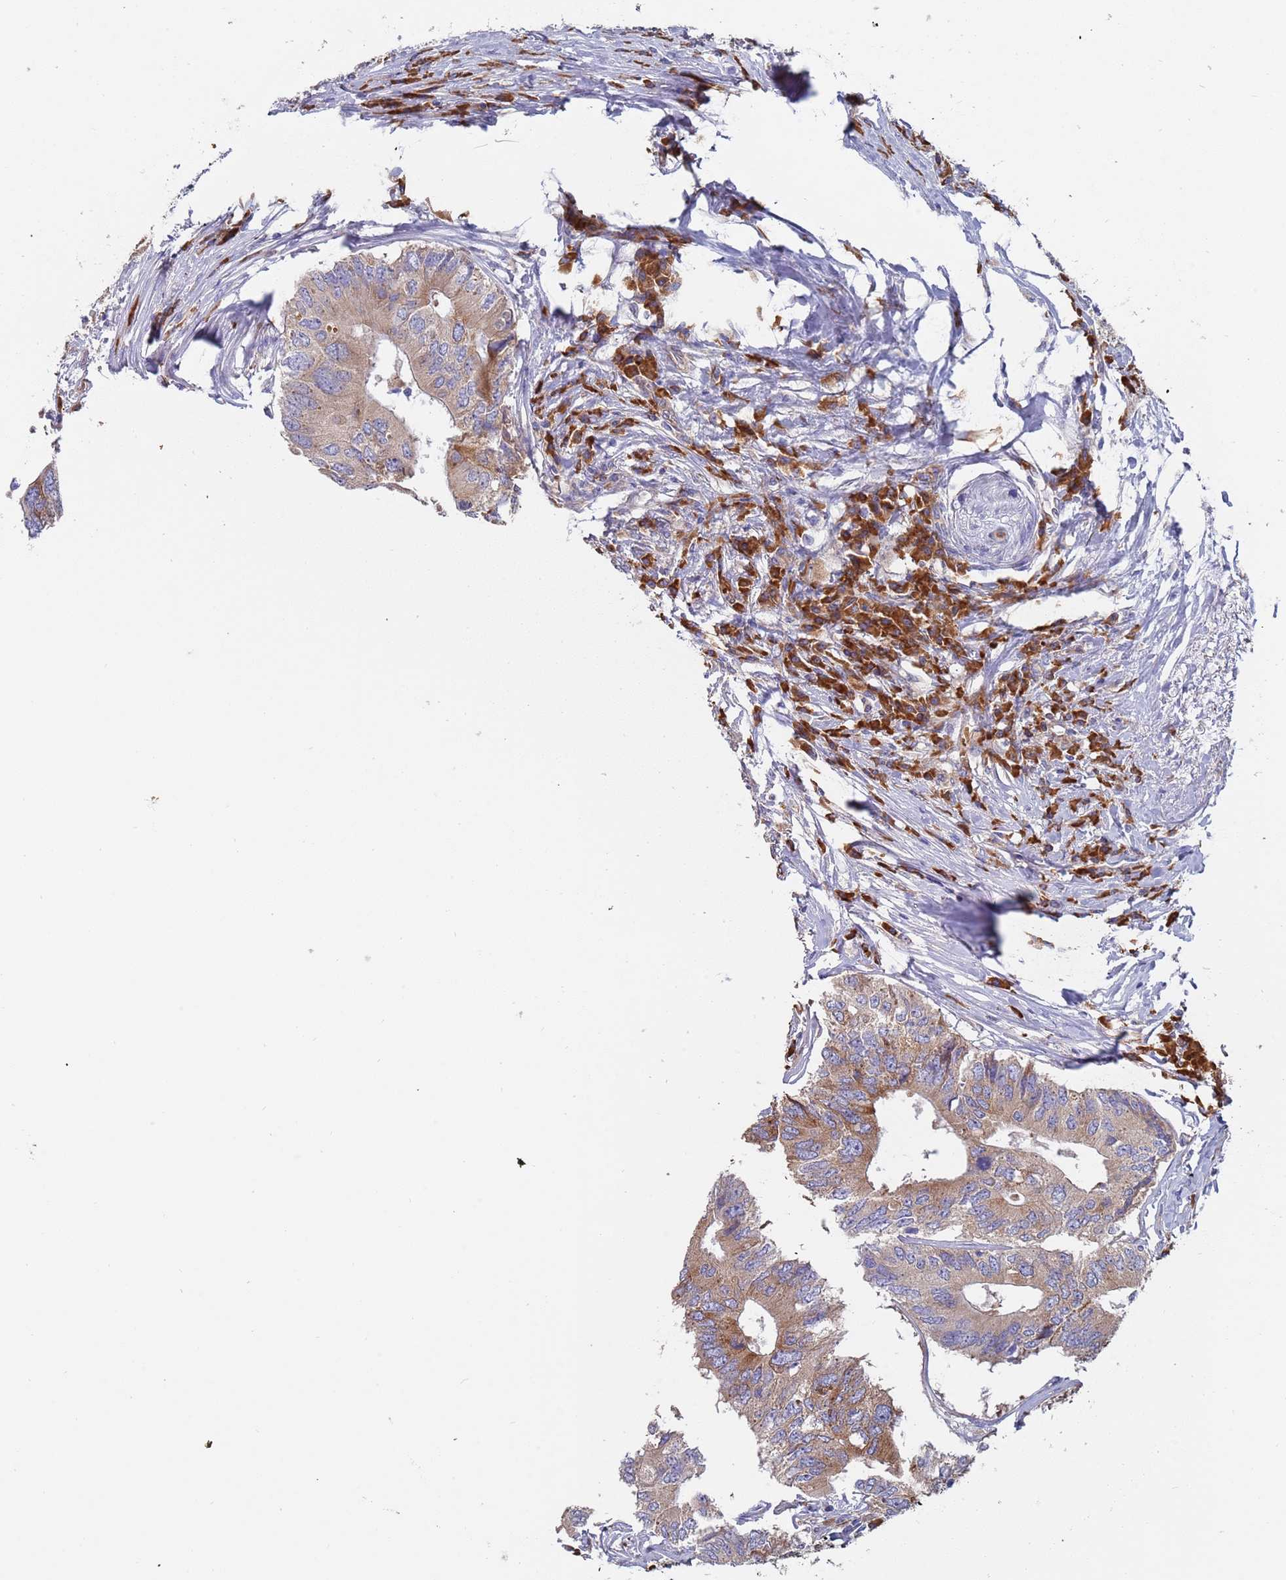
{"staining": {"intensity": "moderate", "quantity": ">75%", "location": "cytoplasmic/membranous"}, "tissue": "colorectal cancer", "cell_type": "Tumor cells", "image_type": "cancer", "snomed": [{"axis": "morphology", "description": "Adenocarcinoma, NOS"}, {"axis": "topography", "description": "Colon"}], "caption": "DAB (3,3'-diaminobenzidine) immunohistochemical staining of human colorectal cancer (adenocarcinoma) displays moderate cytoplasmic/membranous protein staining in about >75% of tumor cells.", "gene": "ZNF844", "patient": {"sex": "male", "age": 71}}